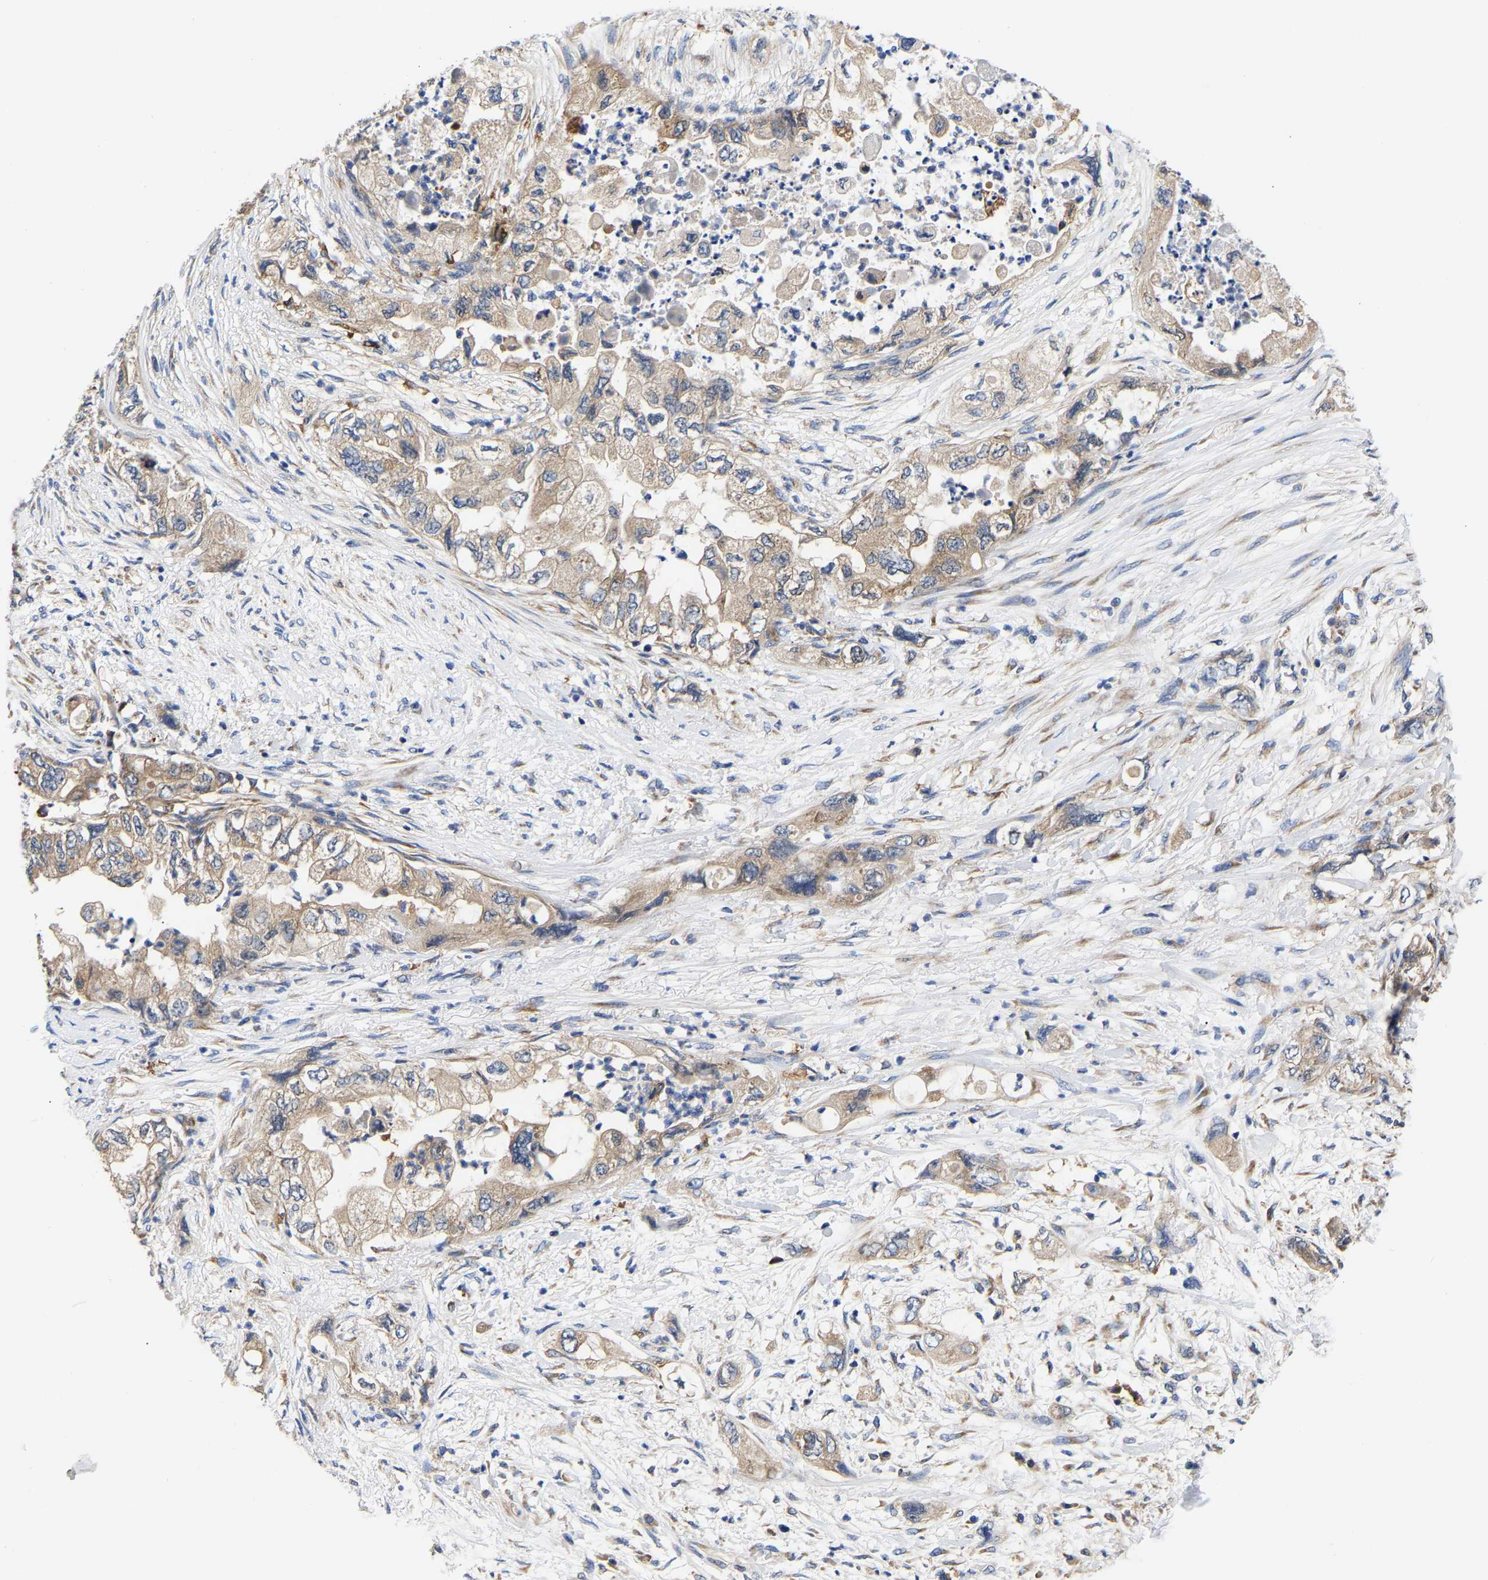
{"staining": {"intensity": "moderate", "quantity": ">75%", "location": "cytoplasmic/membranous"}, "tissue": "pancreatic cancer", "cell_type": "Tumor cells", "image_type": "cancer", "snomed": [{"axis": "morphology", "description": "Adenocarcinoma, NOS"}, {"axis": "topography", "description": "Pancreas"}], "caption": "About >75% of tumor cells in human pancreatic cancer display moderate cytoplasmic/membranous protein positivity as visualized by brown immunohistochemical staining.", "gene": "CCDC6", "patient": {"sex": "female", "age": 73}}